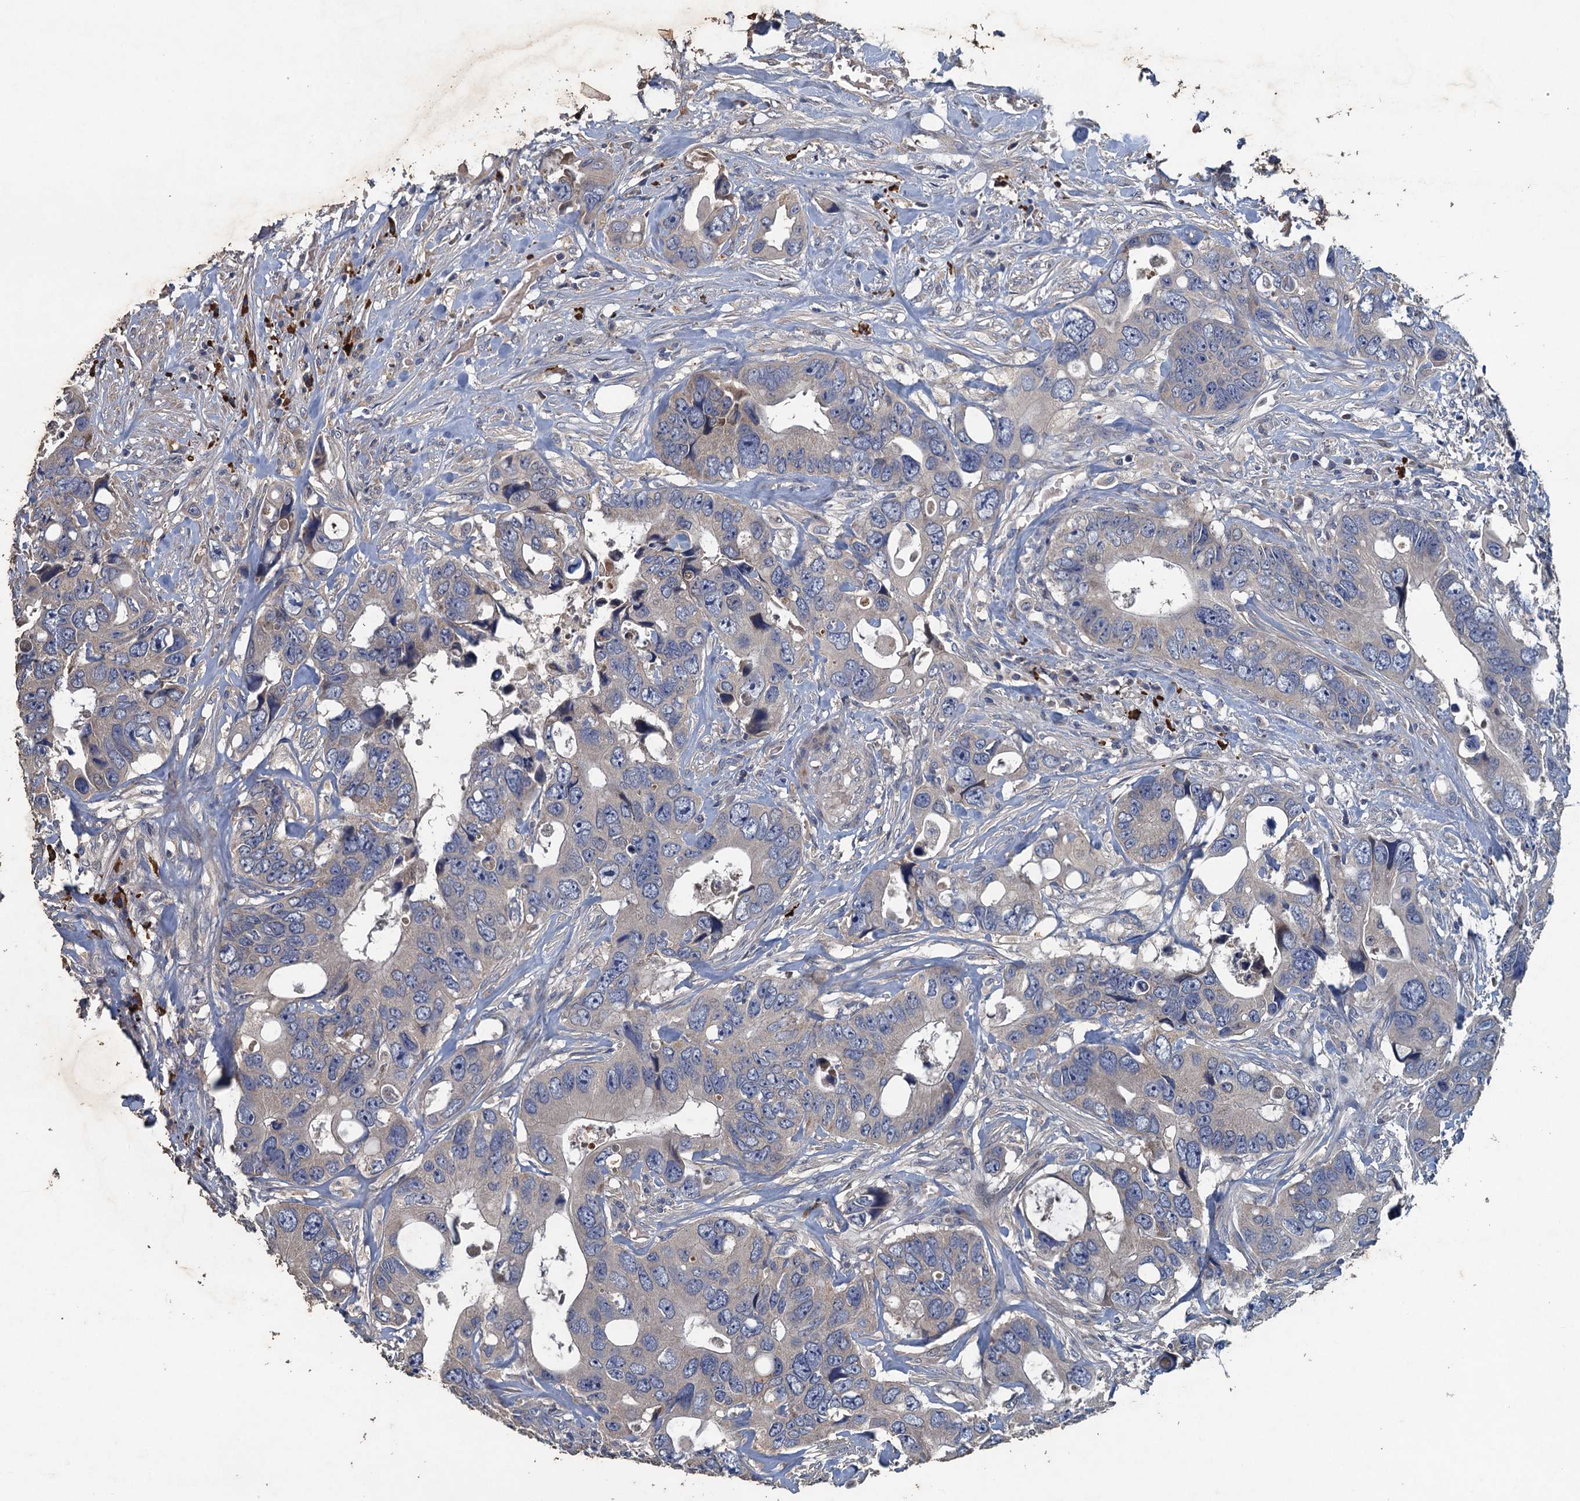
{"staining": {"intensity": "negative", "quantity": "none", "location": "none"}, "tissue": "colorectal cancer", "cell_type": "Tumor cells", "image_type": "cancer", "snomed": [{"axis": "morphology", "description": "Adenocarcinoma, NOS"}, {"axis": "topography", "description": "Rectum"}], "caption": "Immunohistochemistry of colorectal adenocarcinoma demonstrates no staining in tumor cells. (DAB immunohistochemistry (IHC), high magnification).", "gene": "TPCN1", "patient": {"sex": "male", "age": 57}}